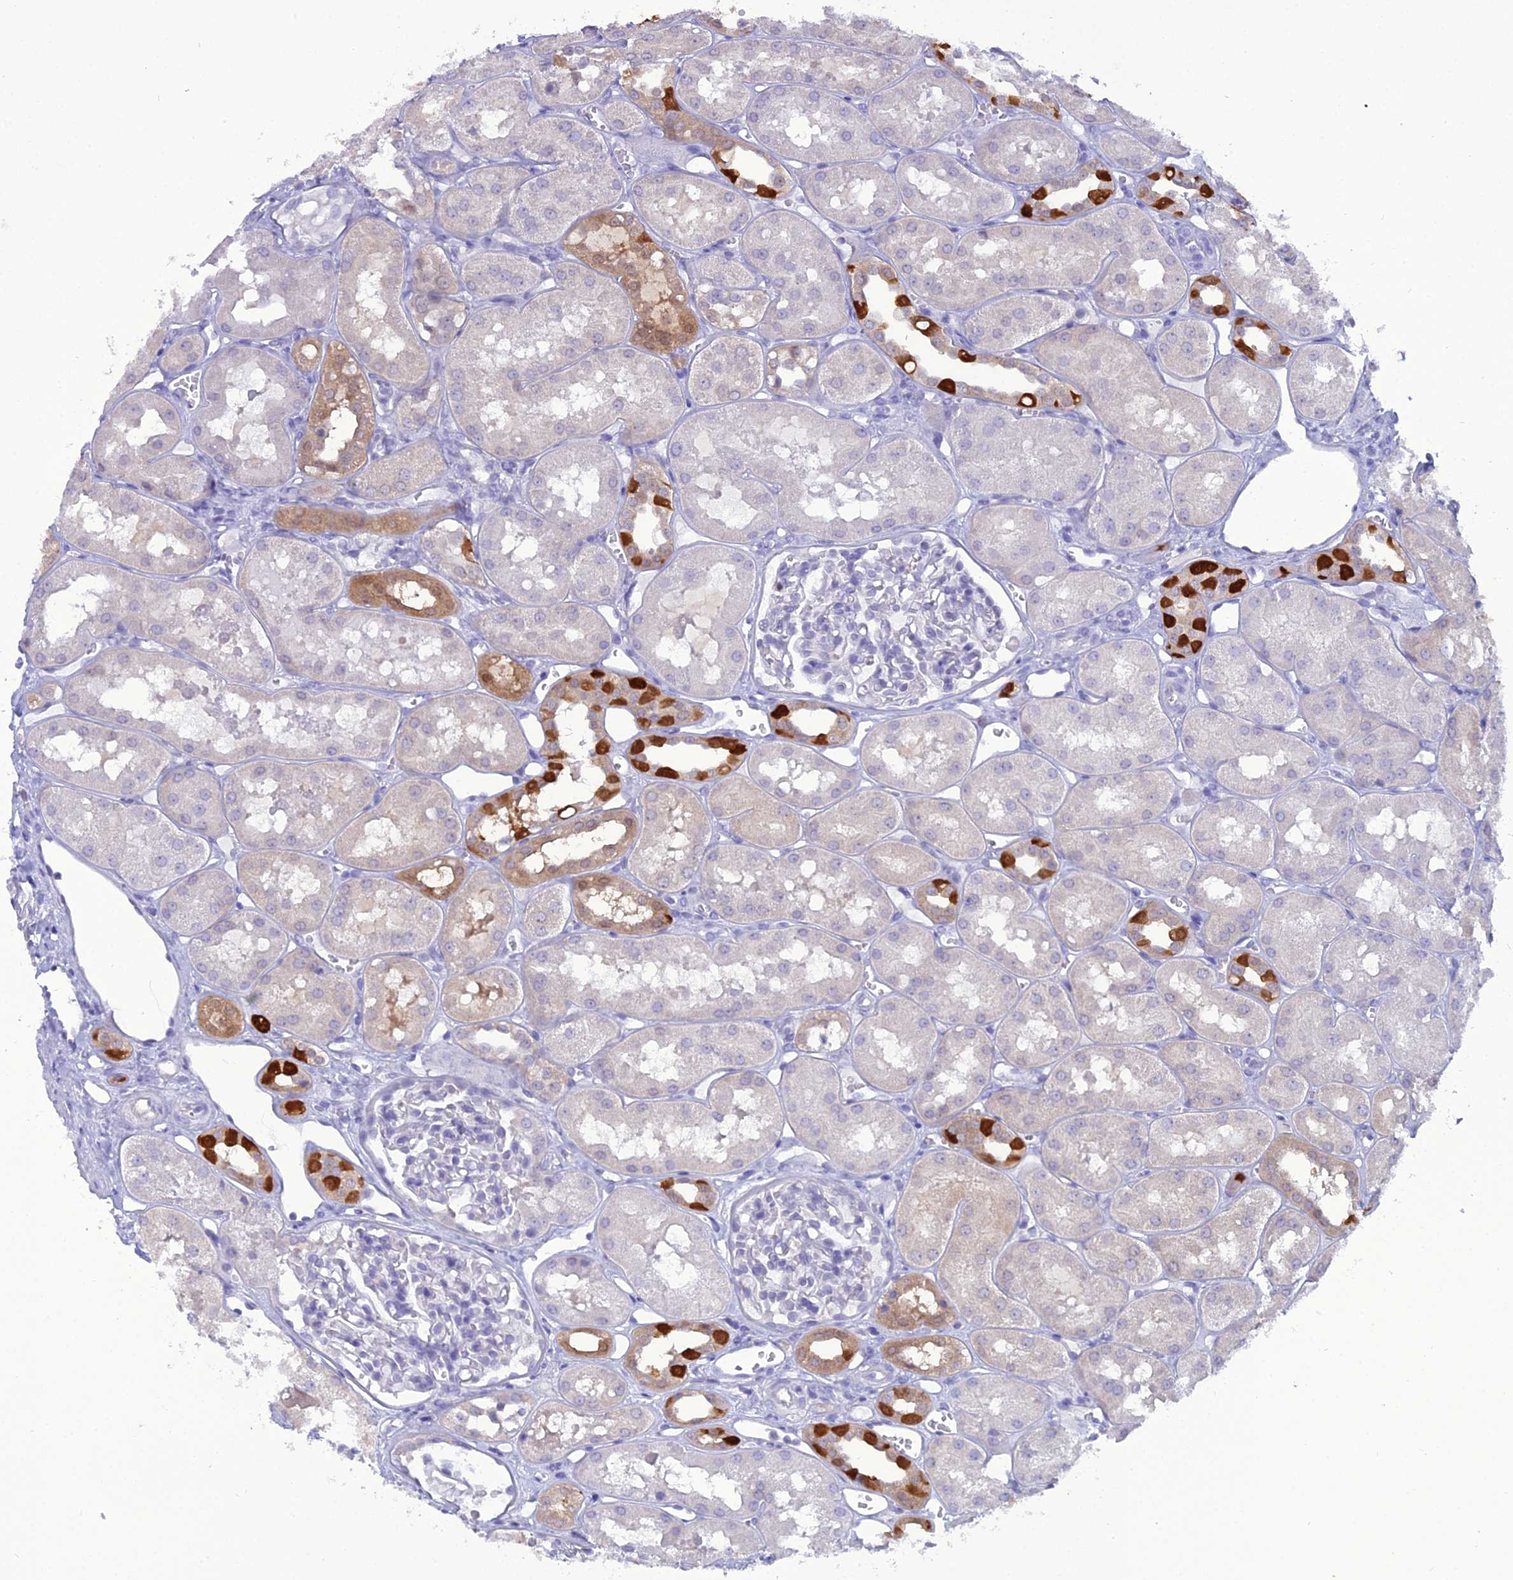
{"staining": {"intensity": "negative", "quantity": "none", "location": "none"}, "tissue": "kidney", "cell_type": "Cells in glomeruli", "image_type": "normal", "snomed": [{"axis": "morphology", "description": "Normal tissue, NOS"}, {"axis": "topography", "description": "Kidney"}], "caption": "This photomicrograph is of normal kidney stained with immunohistochemistry to label a protein in brown with the nuclei are counter-stained blue. There is no expression in cells in glomeruli.", "gene": "GNPNAT1", "patient": {"sex": "male", "age": 16}}